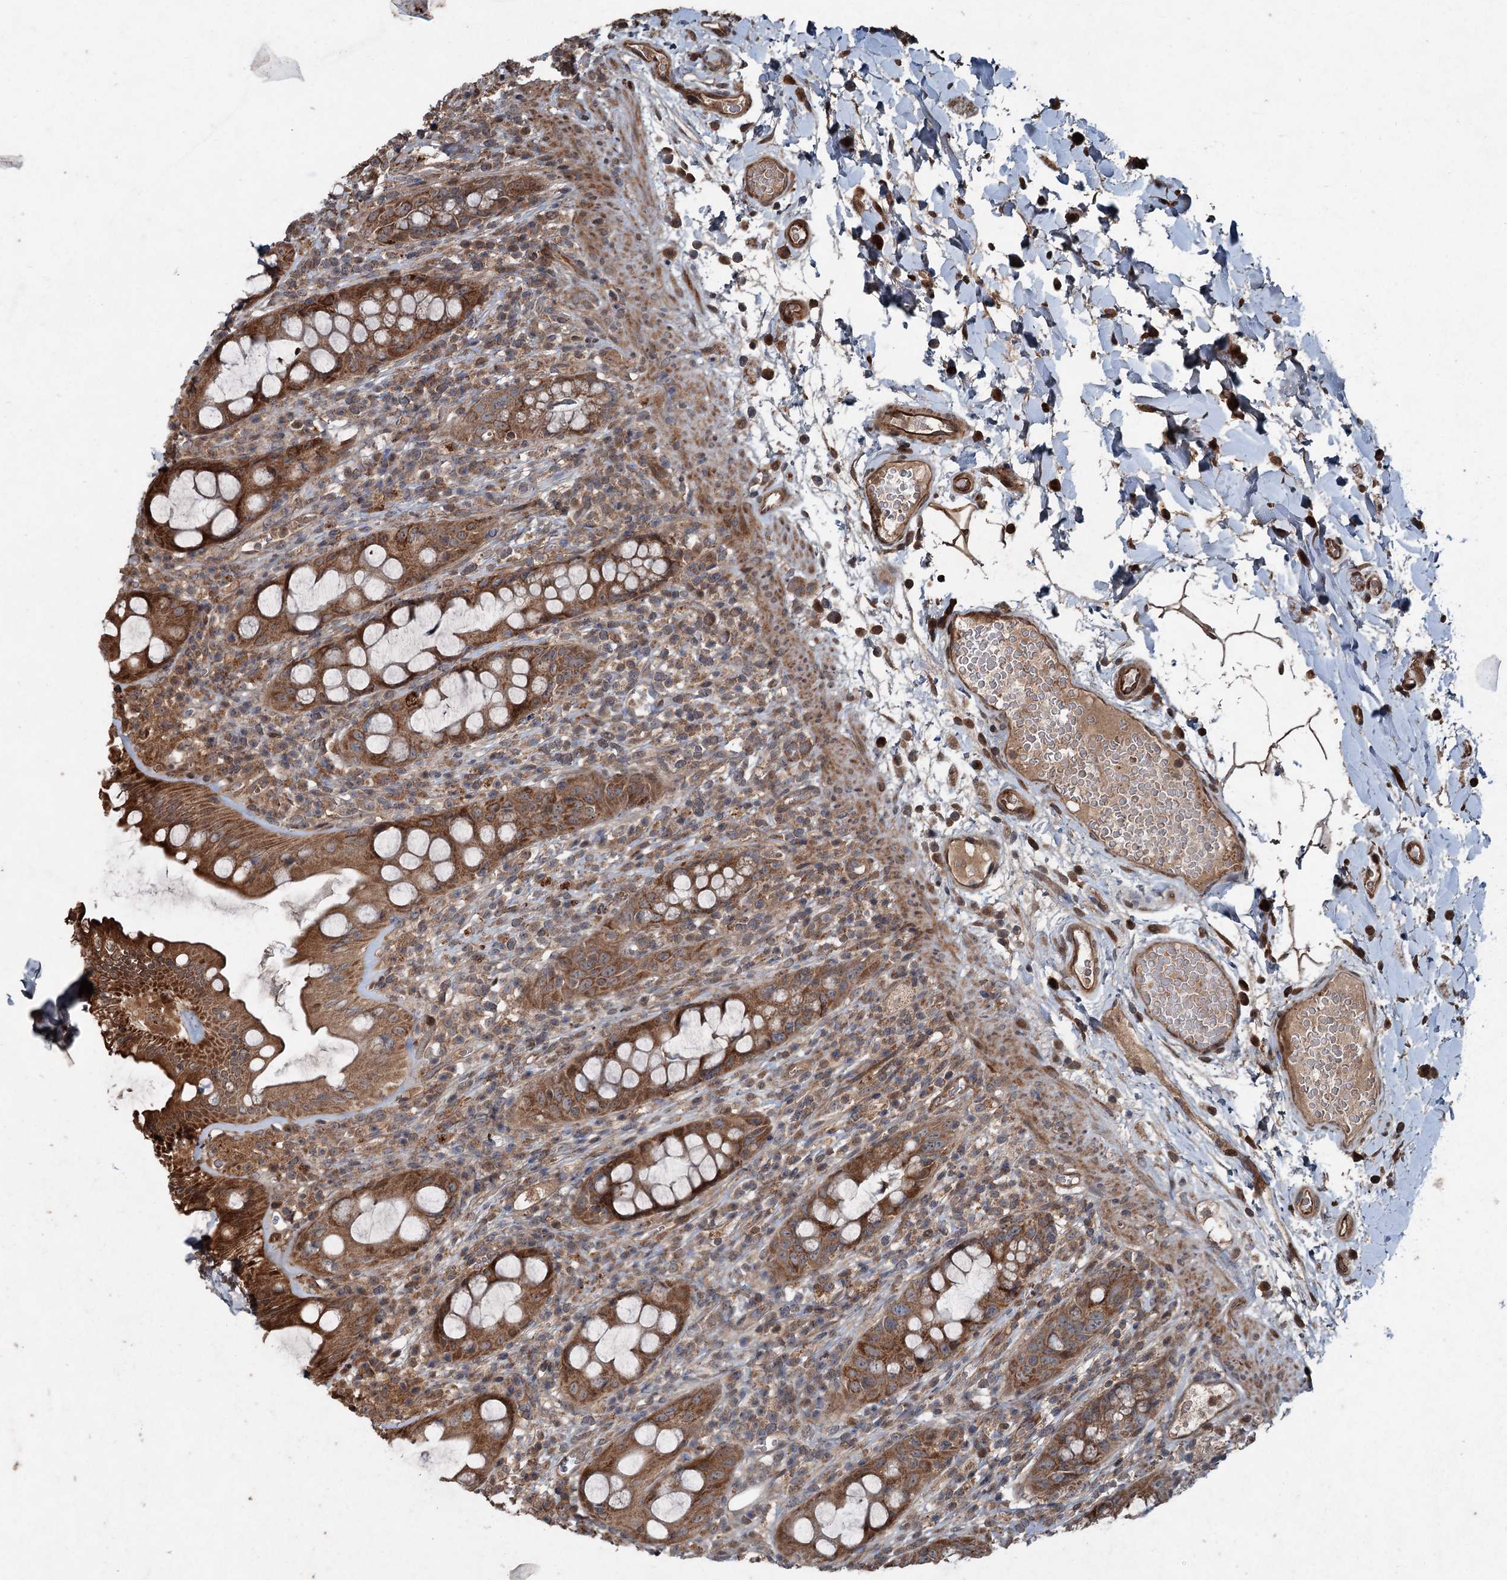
{"staining": {"intensity": "strong", "quantity": ">75%", "location": "cytoplasmic/membranous"}, "tissue": "rectum", "cell_type": "Glandular cells", "image_type": "normal", "snomed": [{"axis": "morphology", "description": "Normal tissue, NOS"}, {"axis": "topography", "description": "Rectum"}], "caption": "This is a micrograph of immunohistochemistry (IHC) staining of normal rectum, which shows strong expression in the cytoplasmic/membranous of glandular cells.", "gene": "ALAS1", "patient": {"sex": "female", "age": 57}}